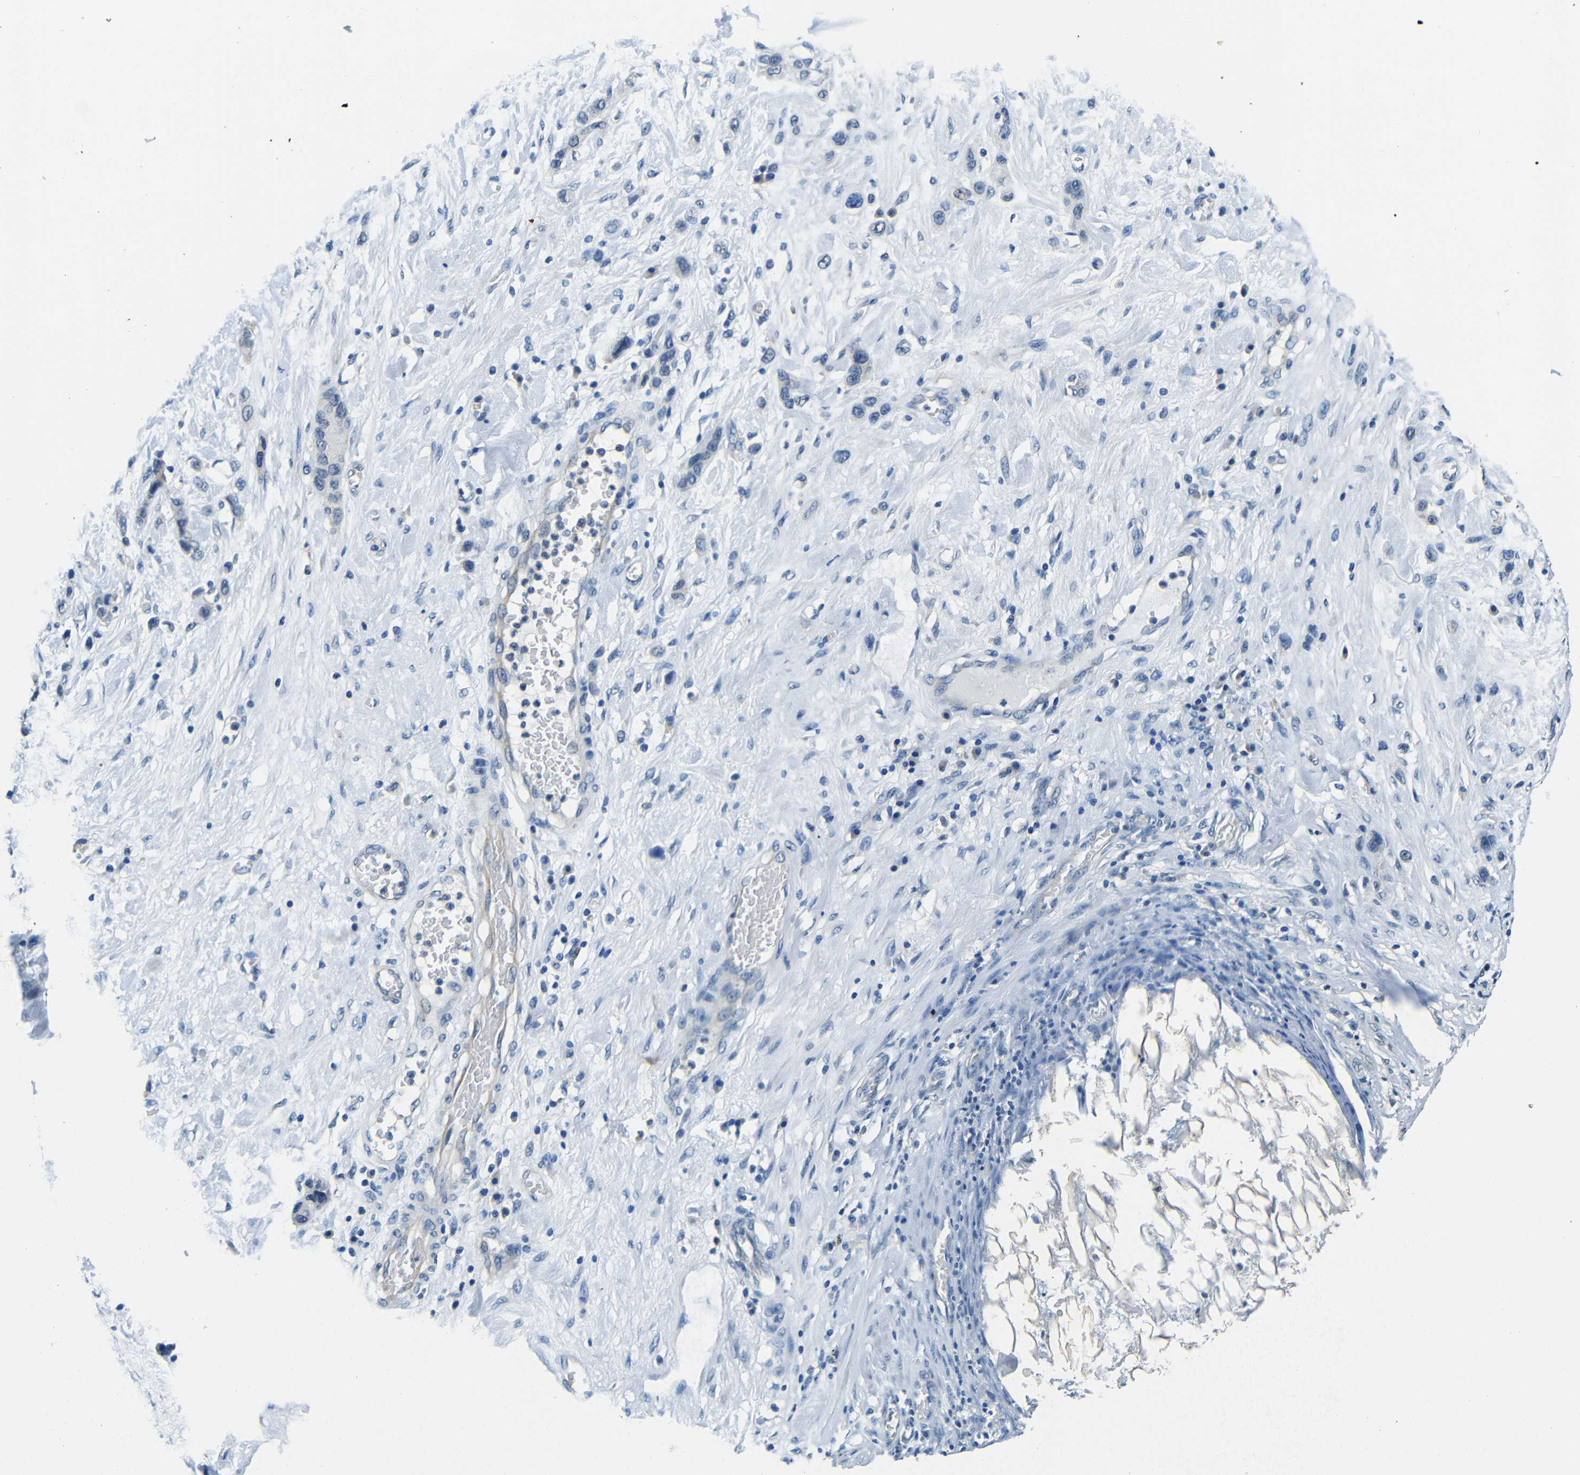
{"staining": {"intensity": "negative", "quantity": "none", "location": "none"}, "tissue": "stomach cancer", "cell_type": "Tumor cells", "image_type": "cancer", "snomed": [{"axis": "morphology", "description": "Adenocarcinoma, NOS"}, {"axis": "morphology", "description": "Adenocarcinoma, High grade"}, {"axis": "topography", "description": "Stomach, upper"}, {"axis": "topography", "description": "Stomach, lower"}], "caption": "This micrograph is of stomach cancer stained with immunohistochemistry (IHC) to label a protein in brown with the nuclei are counter-stained blue. There is no expression in tumor cells.", "gene": "ADAP1", "patient": {"sex": "female", "age": 65}}